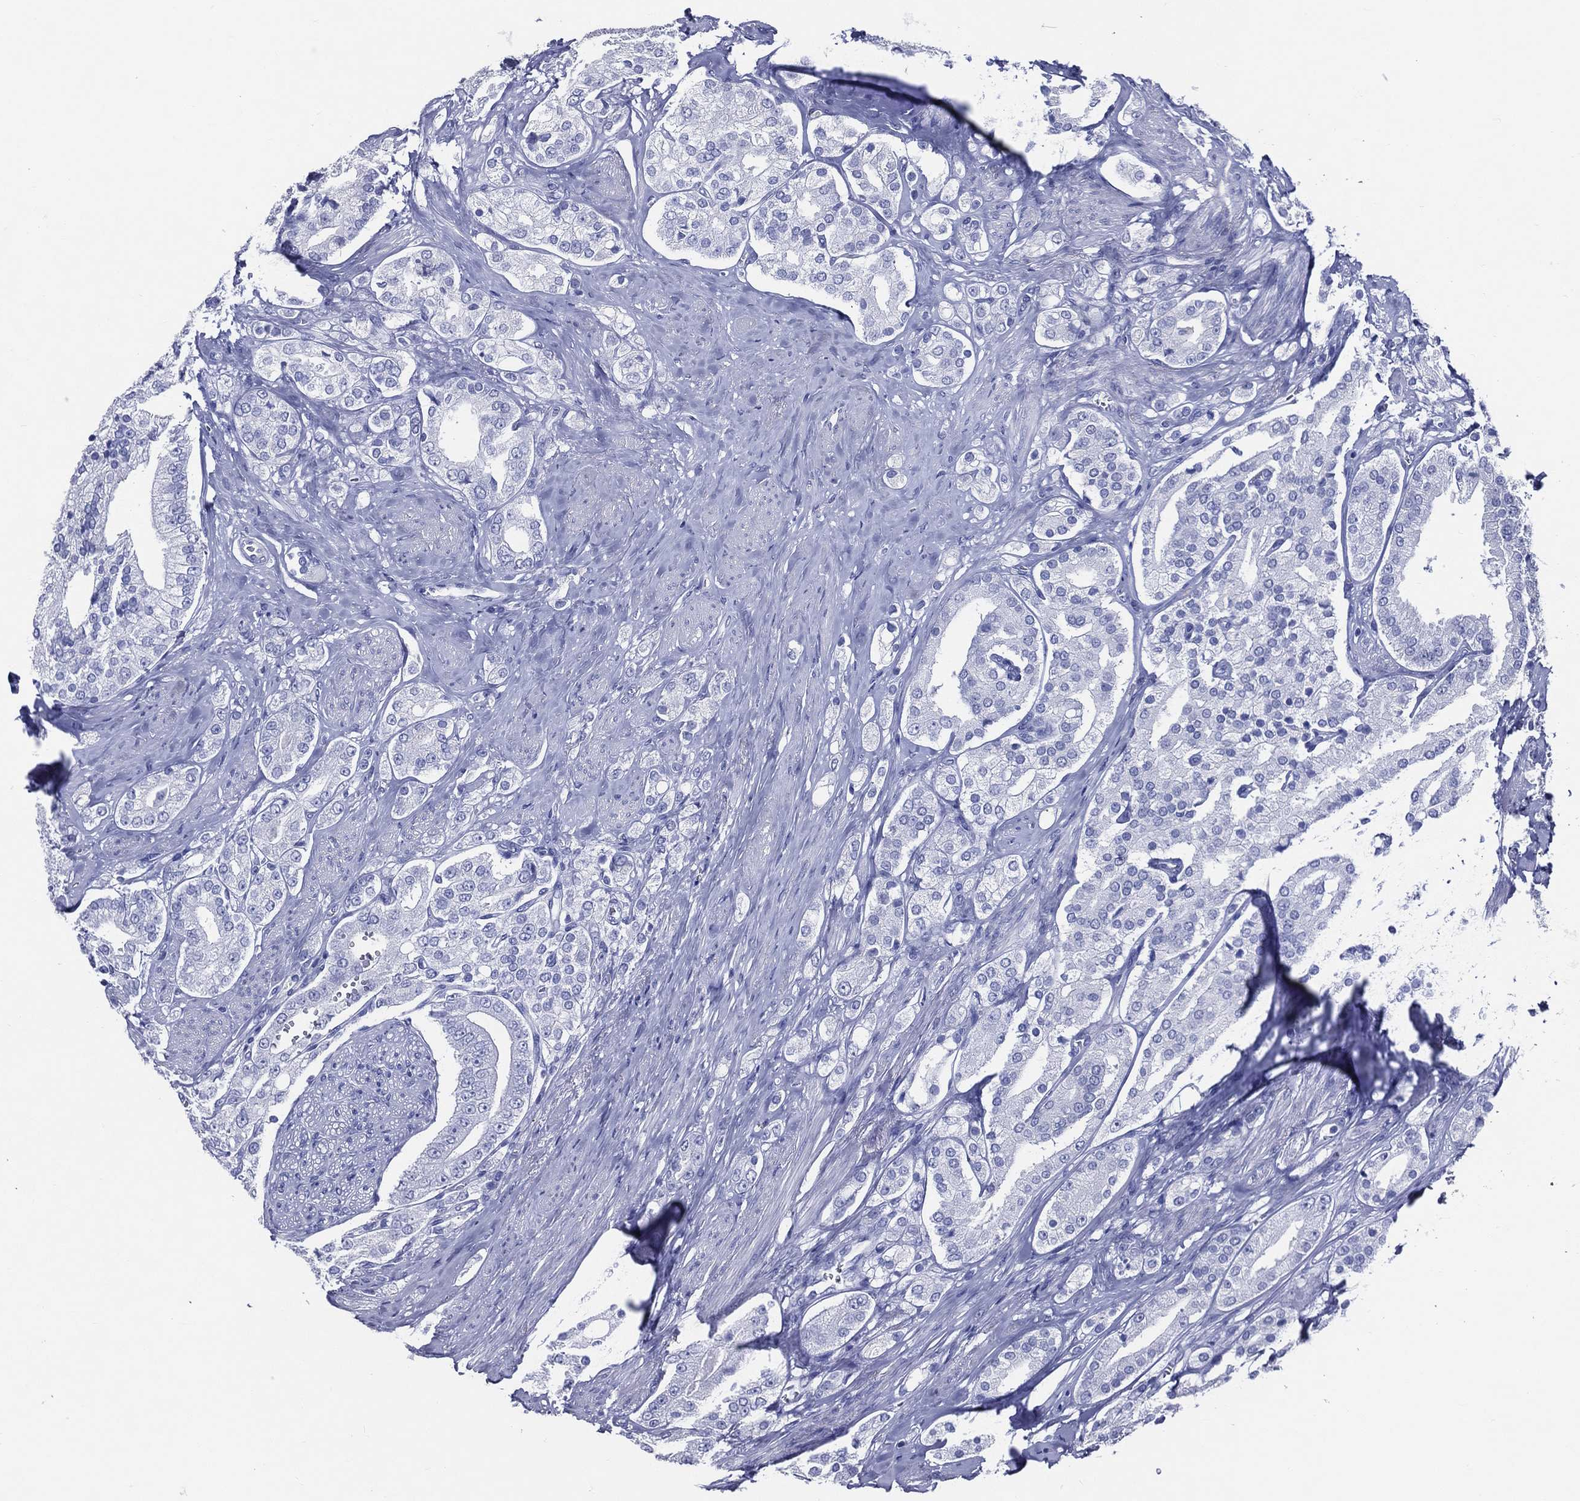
{"staining": {"intensity": "negative", "quantity": "none", "location": "none"}, "tissue": "prostate cancer", "cell_type": "Tumor cells", "image_type": "cancer", "snomed": [{"axis": "morphology", "description": "Adenocarcinoma, NOS"}, {"axis": "topography", "description": "Prostate and seminal vesicle, NOS"}, {"axis": "topography", "description": "Prostate"}], "caption": "This photomicrograph is of prostate cancer stained with immunohistochemistry (IHC) to label a protein in brown with the nuclei are counter-stained blue. There is no expression in tumor cells. The staining was performed using DAB (3,3'-diaminobenzidine) to visualize the protein expression in brown, while the nuclei were stained in blue with hematoxylin (Magnification: 20x).", "gene": "ACE2", "patient": {"sex": "male", "age": 67}}